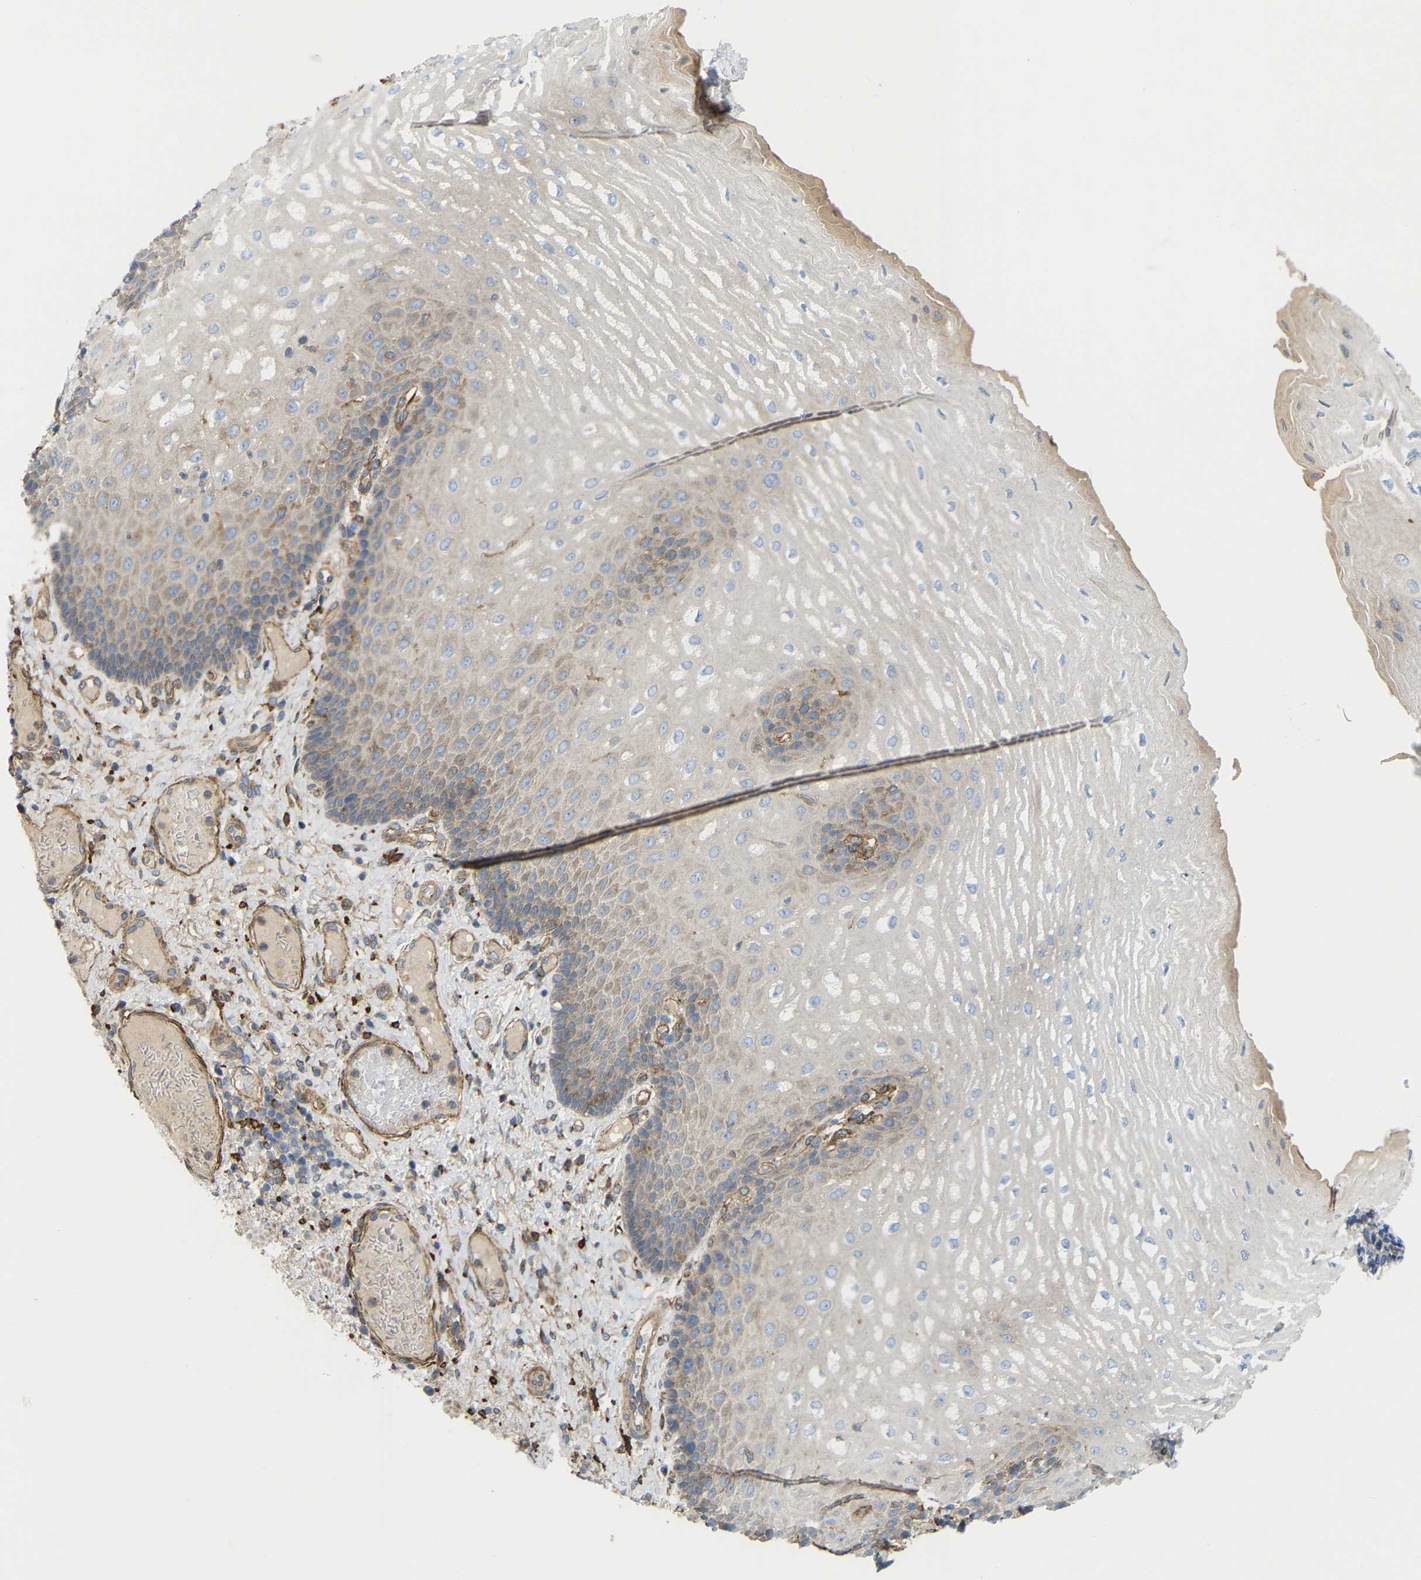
{"staining": {"intensity": "weak", "quantity": "<25%", "location": "cytoplasmic/membranous"}, "tissue": "esophagus", "cell_type": "Squamous epithelial cells", "image_type": "normal", "snomed": [{"axis": "morphology", "description": "Normal tissue, NOS"}, {"axis": "topography", "description": "Esophagus"}], "caption": "Immunohistochemistry micrograph of normal esophagus: human esophagus stained with DAB (3,3'-diaminobenzidine) exhibits no significant protein expression in squamous epithelial cells.", "gene": "PICALM", "patient": {"sex": "male", "age": 54}}